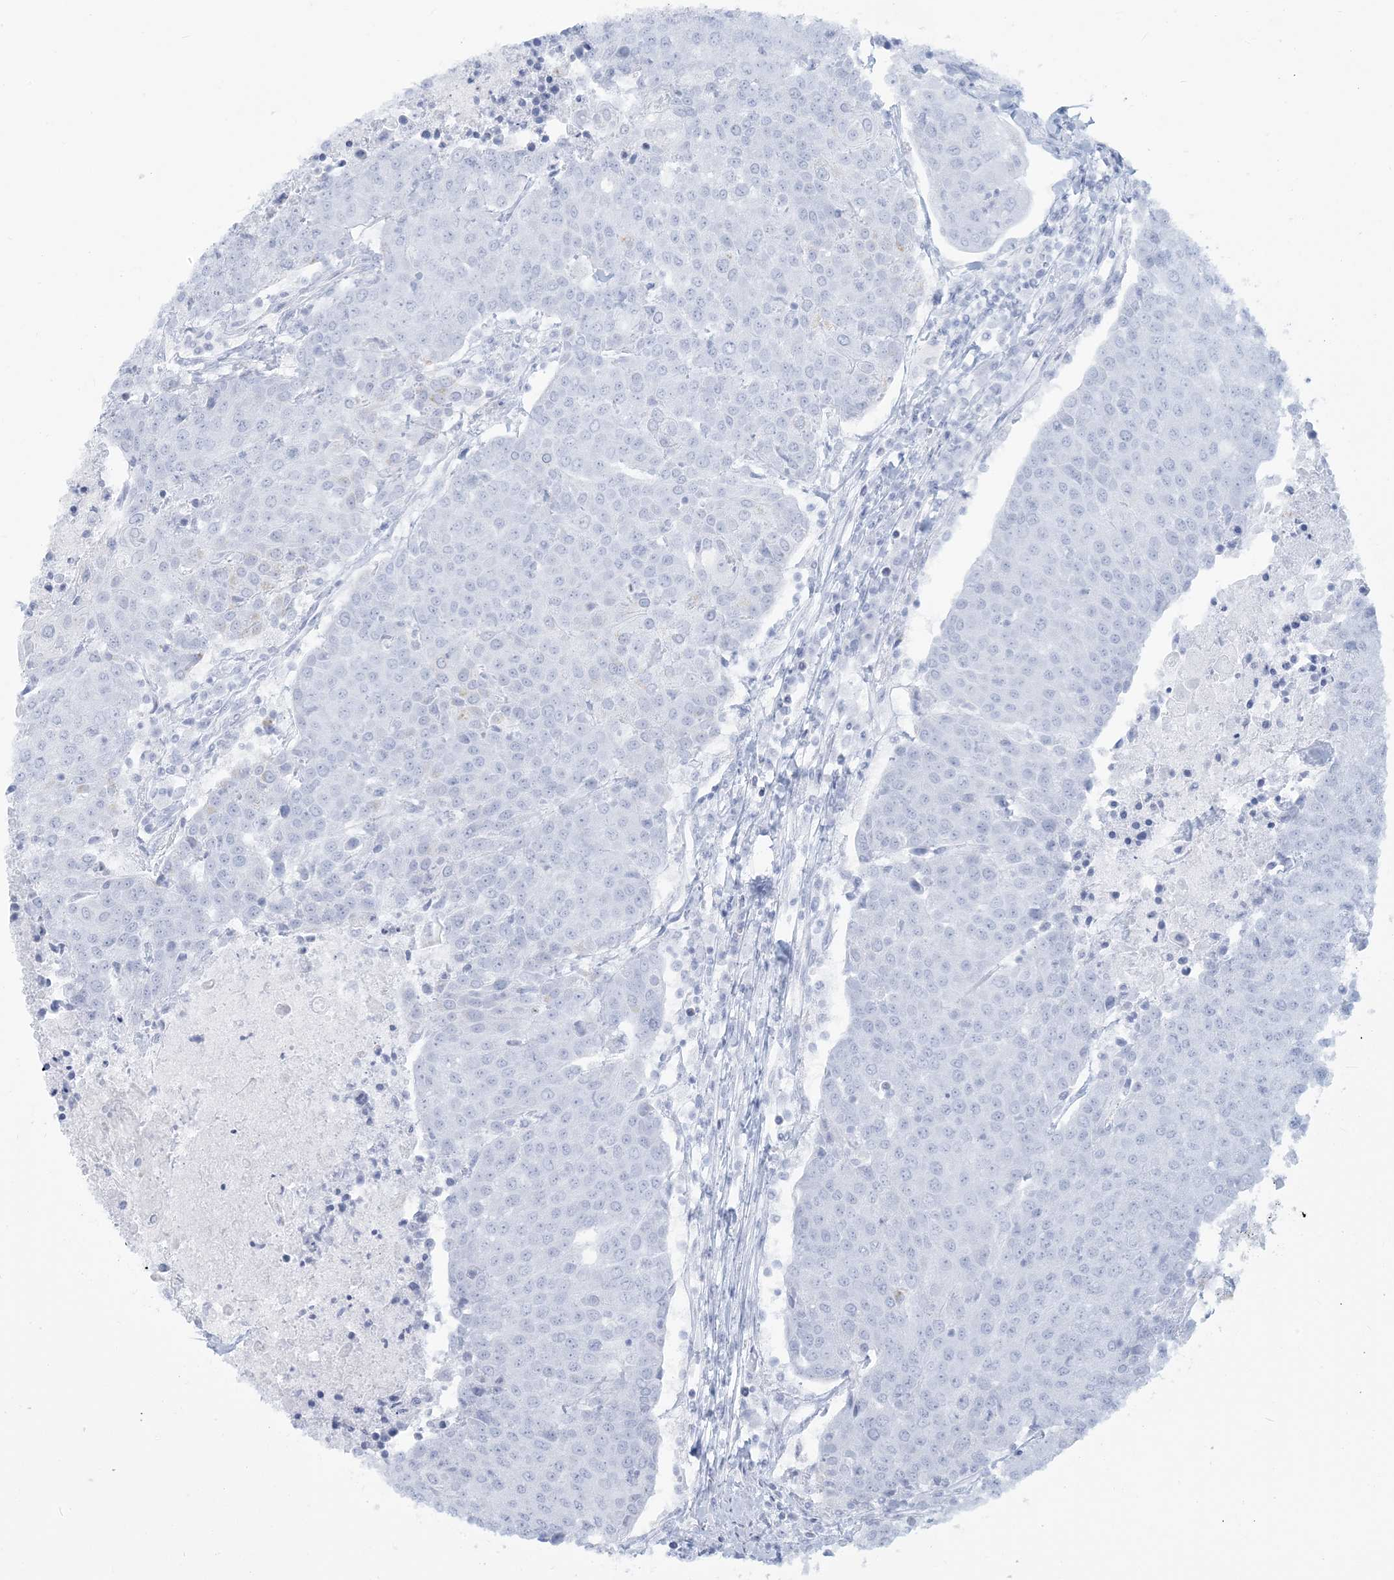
{"staining": {"intensity": "negative", "quantity": "none", "location": "none"}, "tissue": "urothelial cancer", "cell_type": "Tumor cells", "image_type": "cancer", "snomed": [{"axis": "morphology", "description": "Urothelial carcinoma, High grade"}, {"axis": "topography", "description": "Urinary bladder"}], "caption": "Urothelial cancer stained for a protein using immunohistochemistry (IHC) displays no staining tumor cells.", "gene": "HLA-DRB1", "patient": {"sex": "female", "age": 85}}